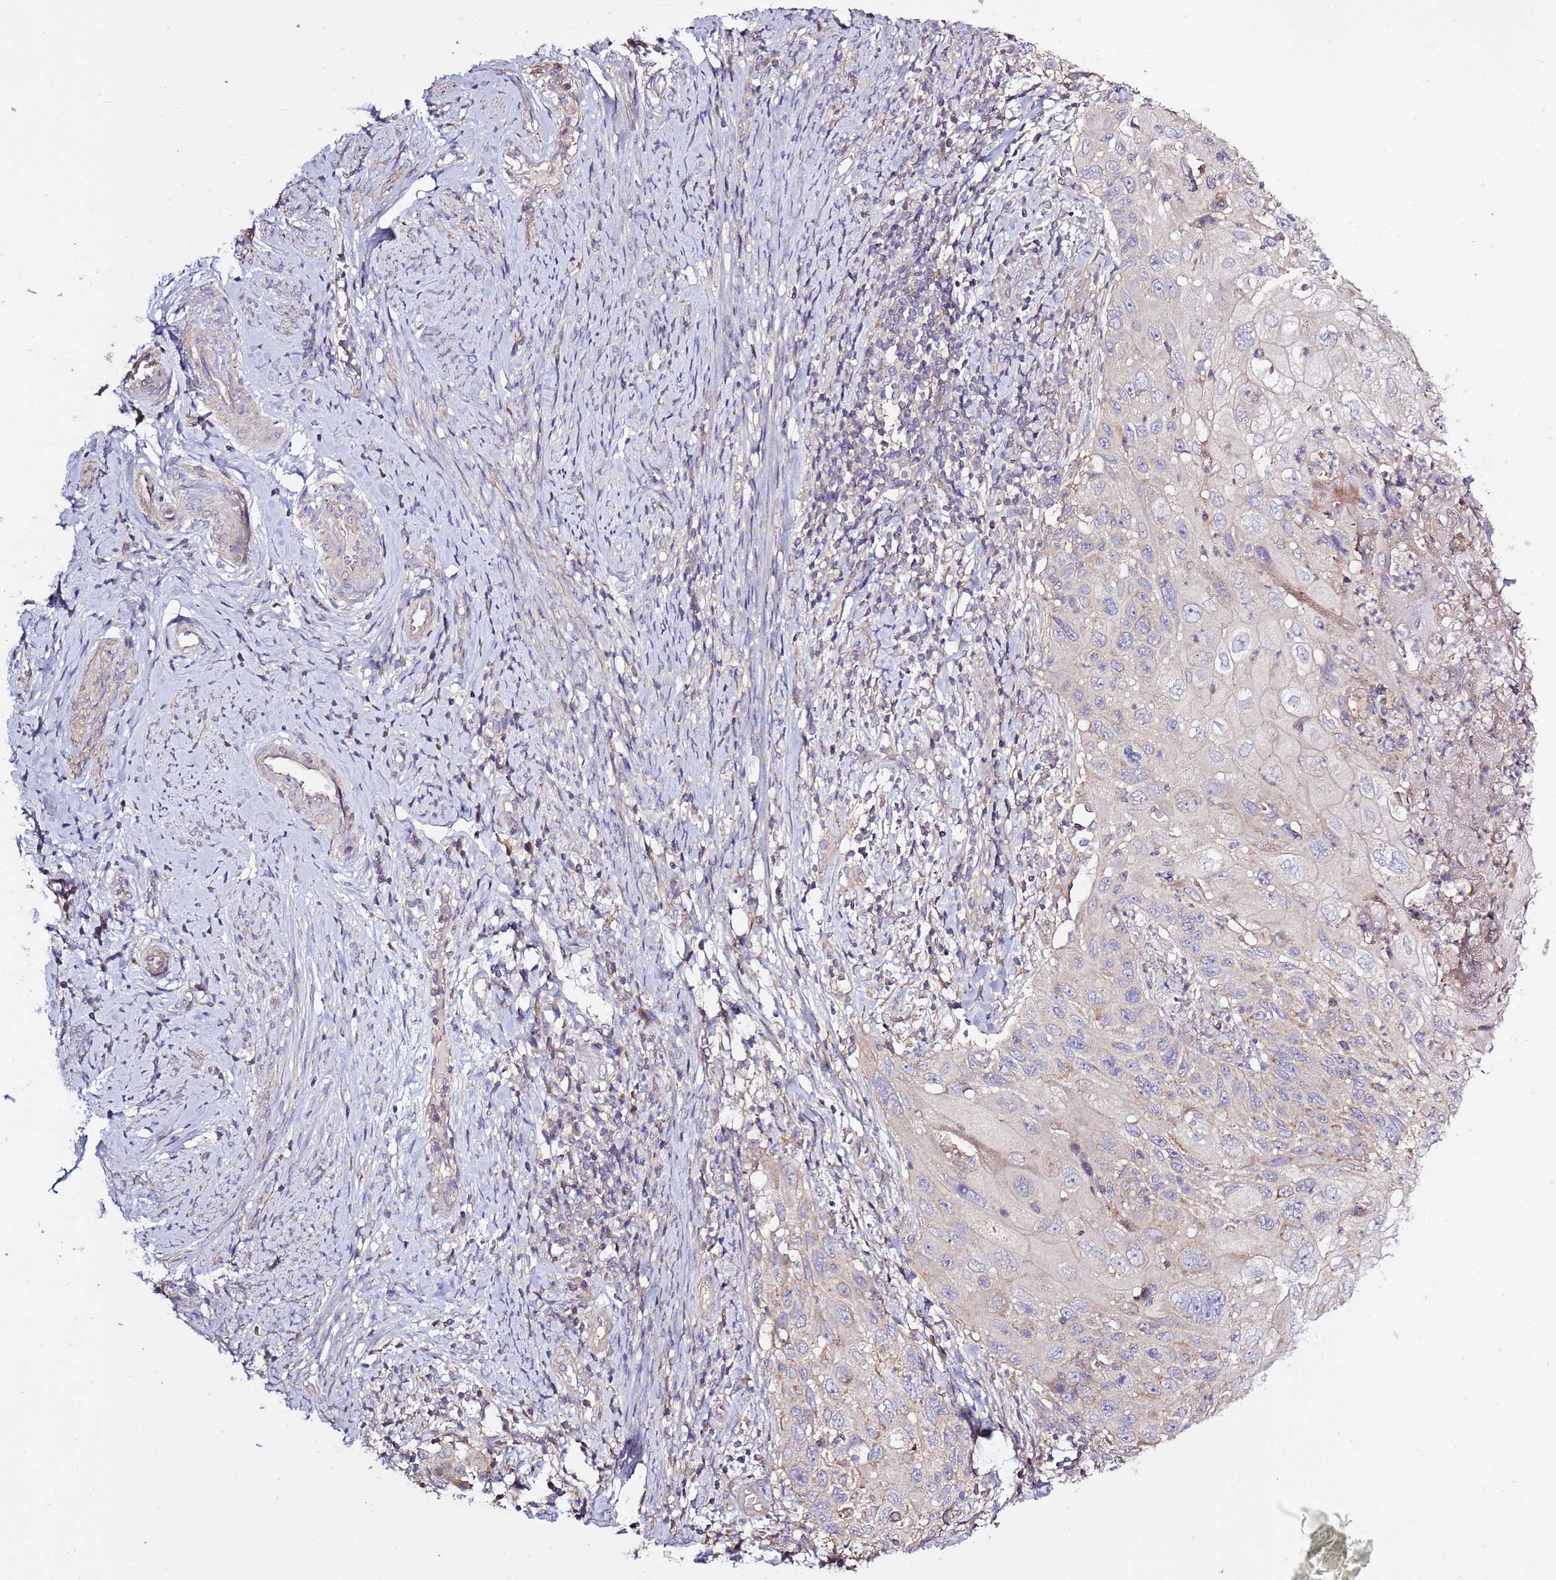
{"staining": {"intensity": "negative", "quantity": "none", "location": "none"}, "tissue": "cervical cancer", "cell_type": "Tumor cells", "image_type": "cancer", "snomed": [{"axis": "morphology", "description": "Squamous cell carcinoma, NOS"}, {"axis": "topography", "description": "Cervix"}], "caption": "High power microscopy image of an immunohistochemistry histopathology image of cervical squamous cell carcinoma, revealing no significant expression in tumor cells. (DAB (3,3'-diaminobenzidine) IHC with hematoxylin counter stain).", "gene": "EVA1B", "patient": {"sex": "female", "age": 70}}